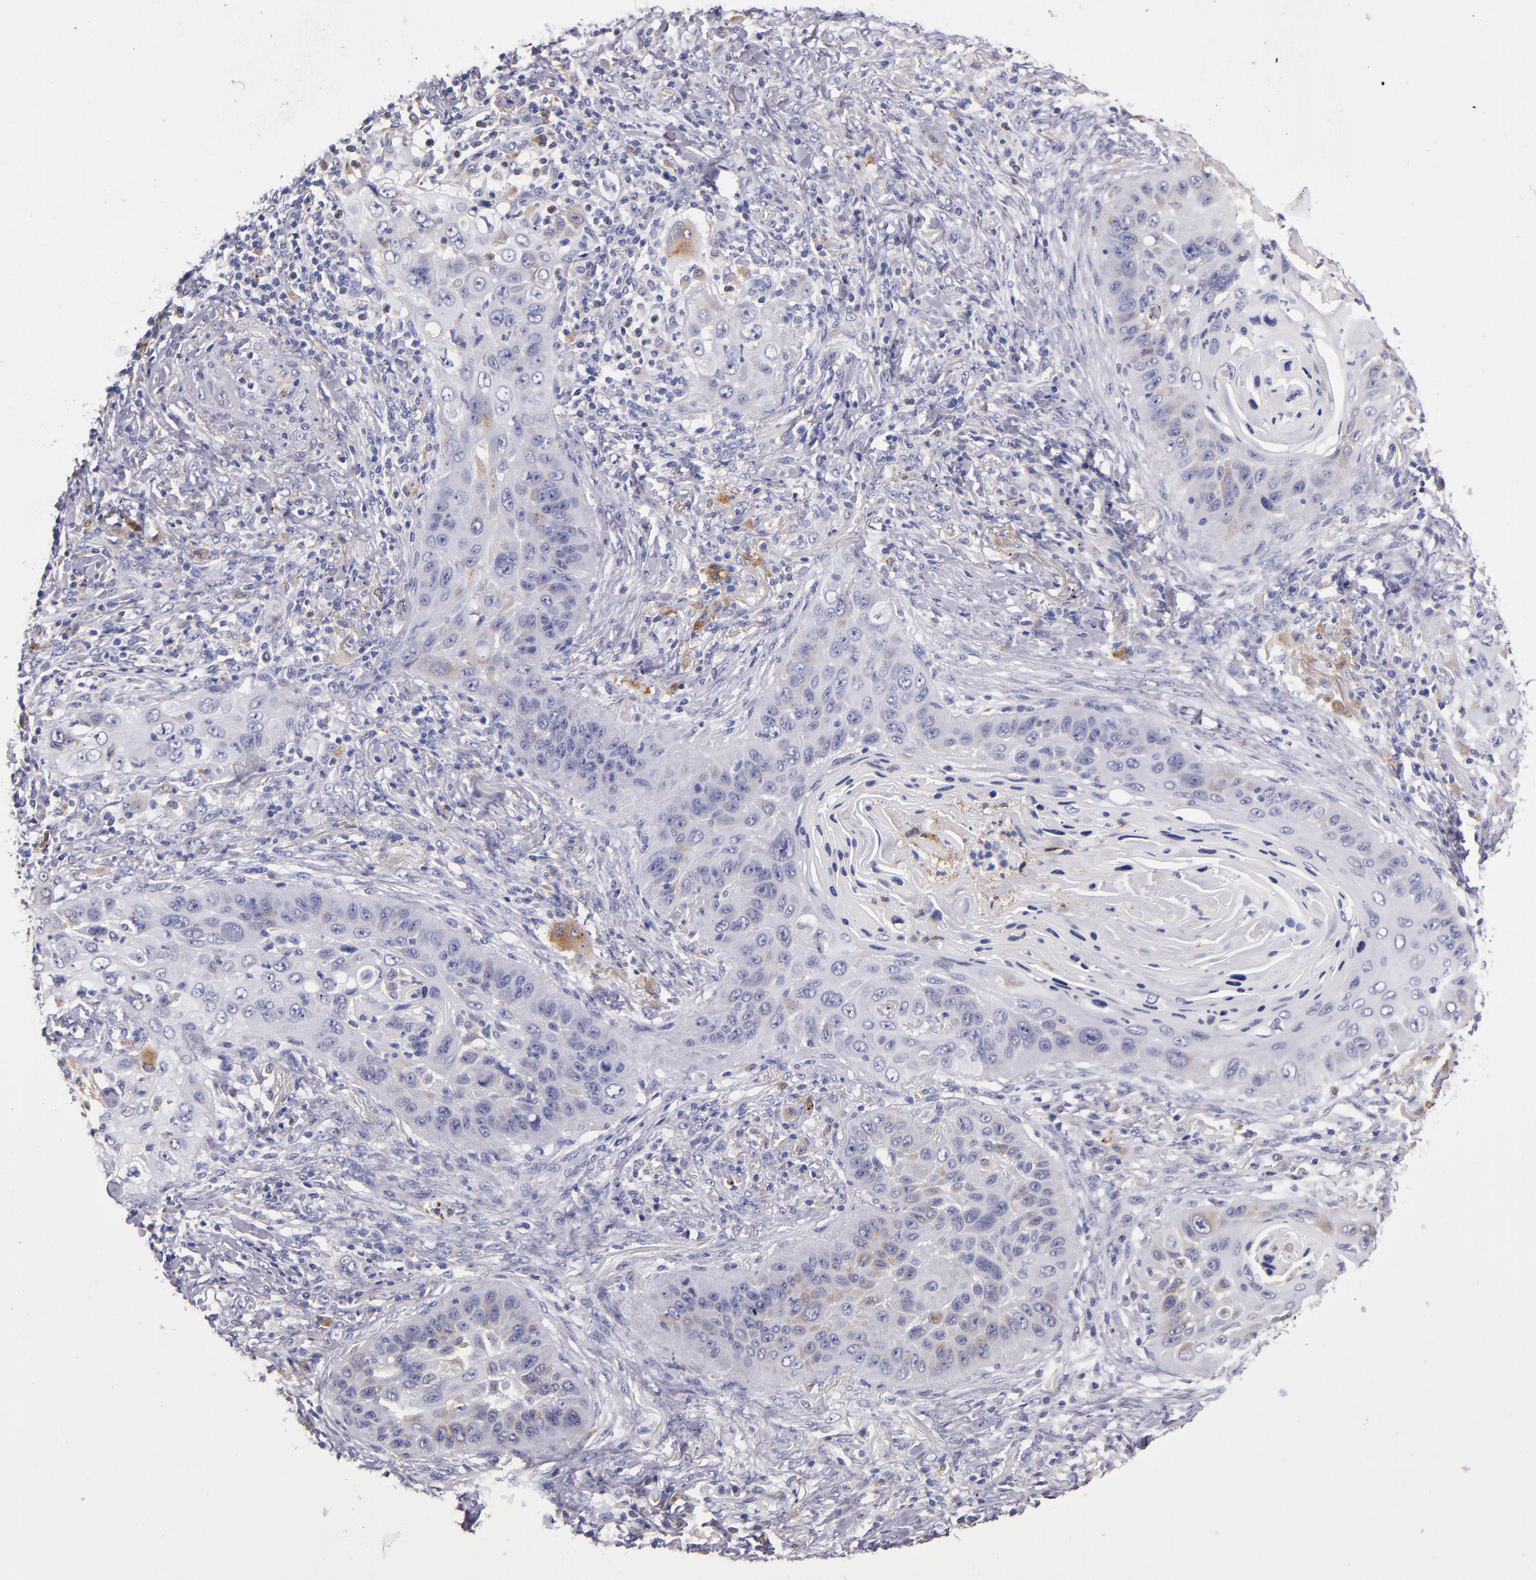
{"staining": {"intensity": "negative", "quantity": "none", "location": "none"}, "tissue": "lung cancer", "cell_type": "Tumor cells", "image_type": "cancer", "snomed": [{"axis": "morphology", "description": "Squamous cell carcinoma, NOS"}, {"axis": "topography", "description": "Lung"}], "caption": "High power microscopy histopathology image of an IHC image of lung cancer, revealing no significant staining in tumor cells.", "gene": "SELP", "patient": {"sex": "female", "age": 67}}